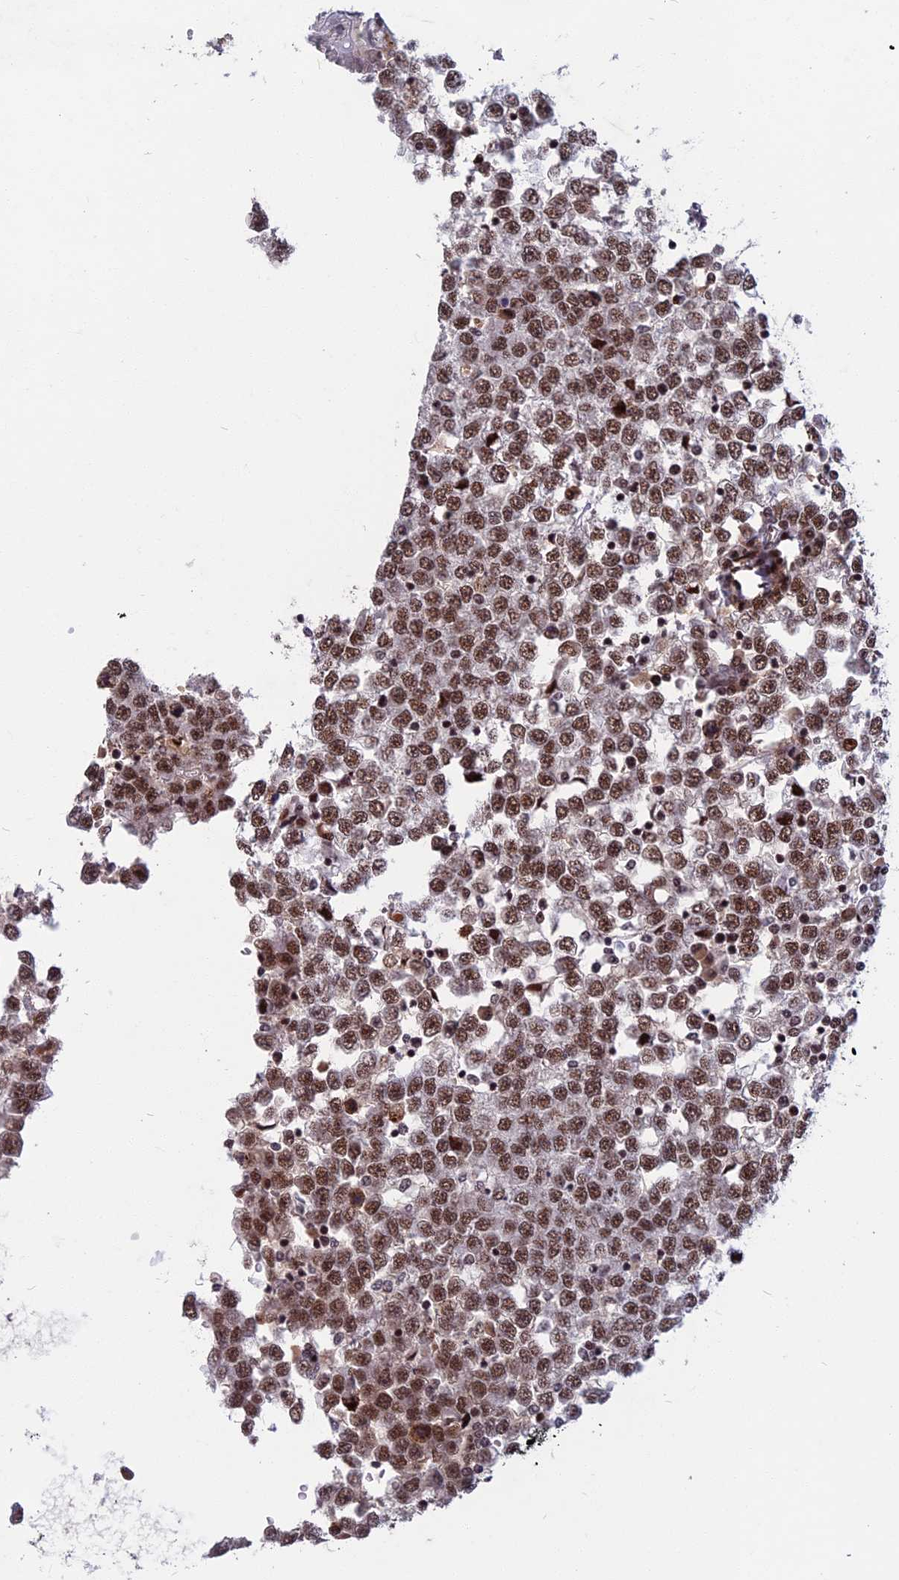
{"staining": {"intensity": "moderate", "quantity": ">75%", "location": "nuclear"}, "tissue": "testis cancer", "cell_type": "Tumor cells", "image_type": "cancer", "snomed": [{"axis": "morphology", "description": "Seminoma, NOS"}, {"axis": "topography", "description": "Testis"}], "caption": "IHC image of neoplastic tissue: human testis cancer stained using IHC shows medium levels of moderate protein expression localized specifically in the nuclear of tumor cells, appearing as a nuclear brown color.", "gene": "CDC7", "patient": {"sex": "male", "age": 65}}